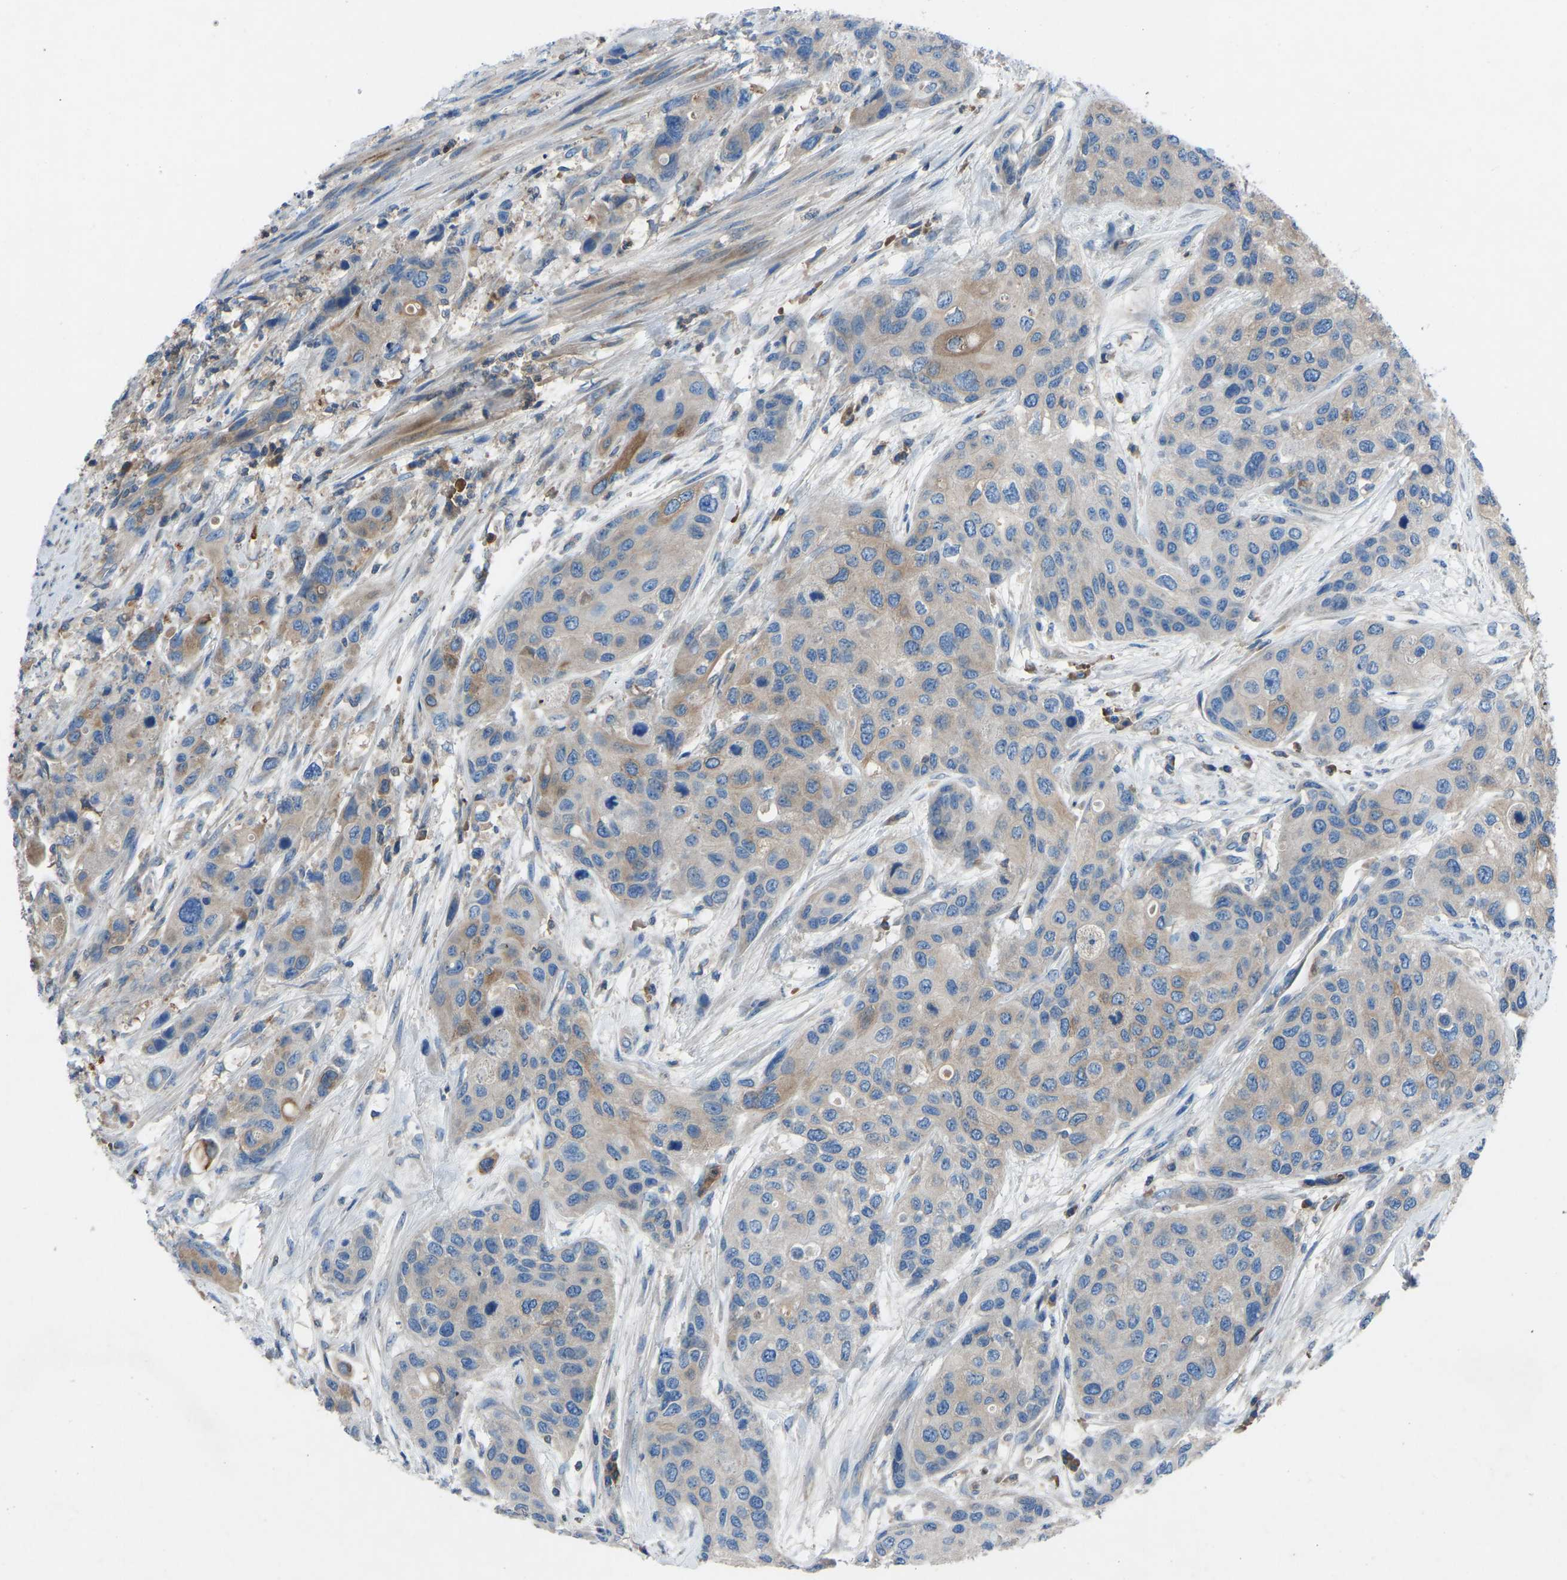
{"staining": {"intensity": "weak", "quantity": "<25%", "location": "cytoplasmic/membranous"}, "tissue": "urothelial cancer", "cell_type": "Tumor cells", "image_type": "cancer", "snomed": [{"axis": "morphology", "description": "Urothelial carcinoma, High grade"}, {"axis": "topography", "description": "Urinary bladder"}], "caption": "High power microscopy micrograph of an IHC image of urothelial cancer, revealing no significant expression in tumor cells.", "gene": "GRK6", "patient": {"sex": "female", "age": 56}}